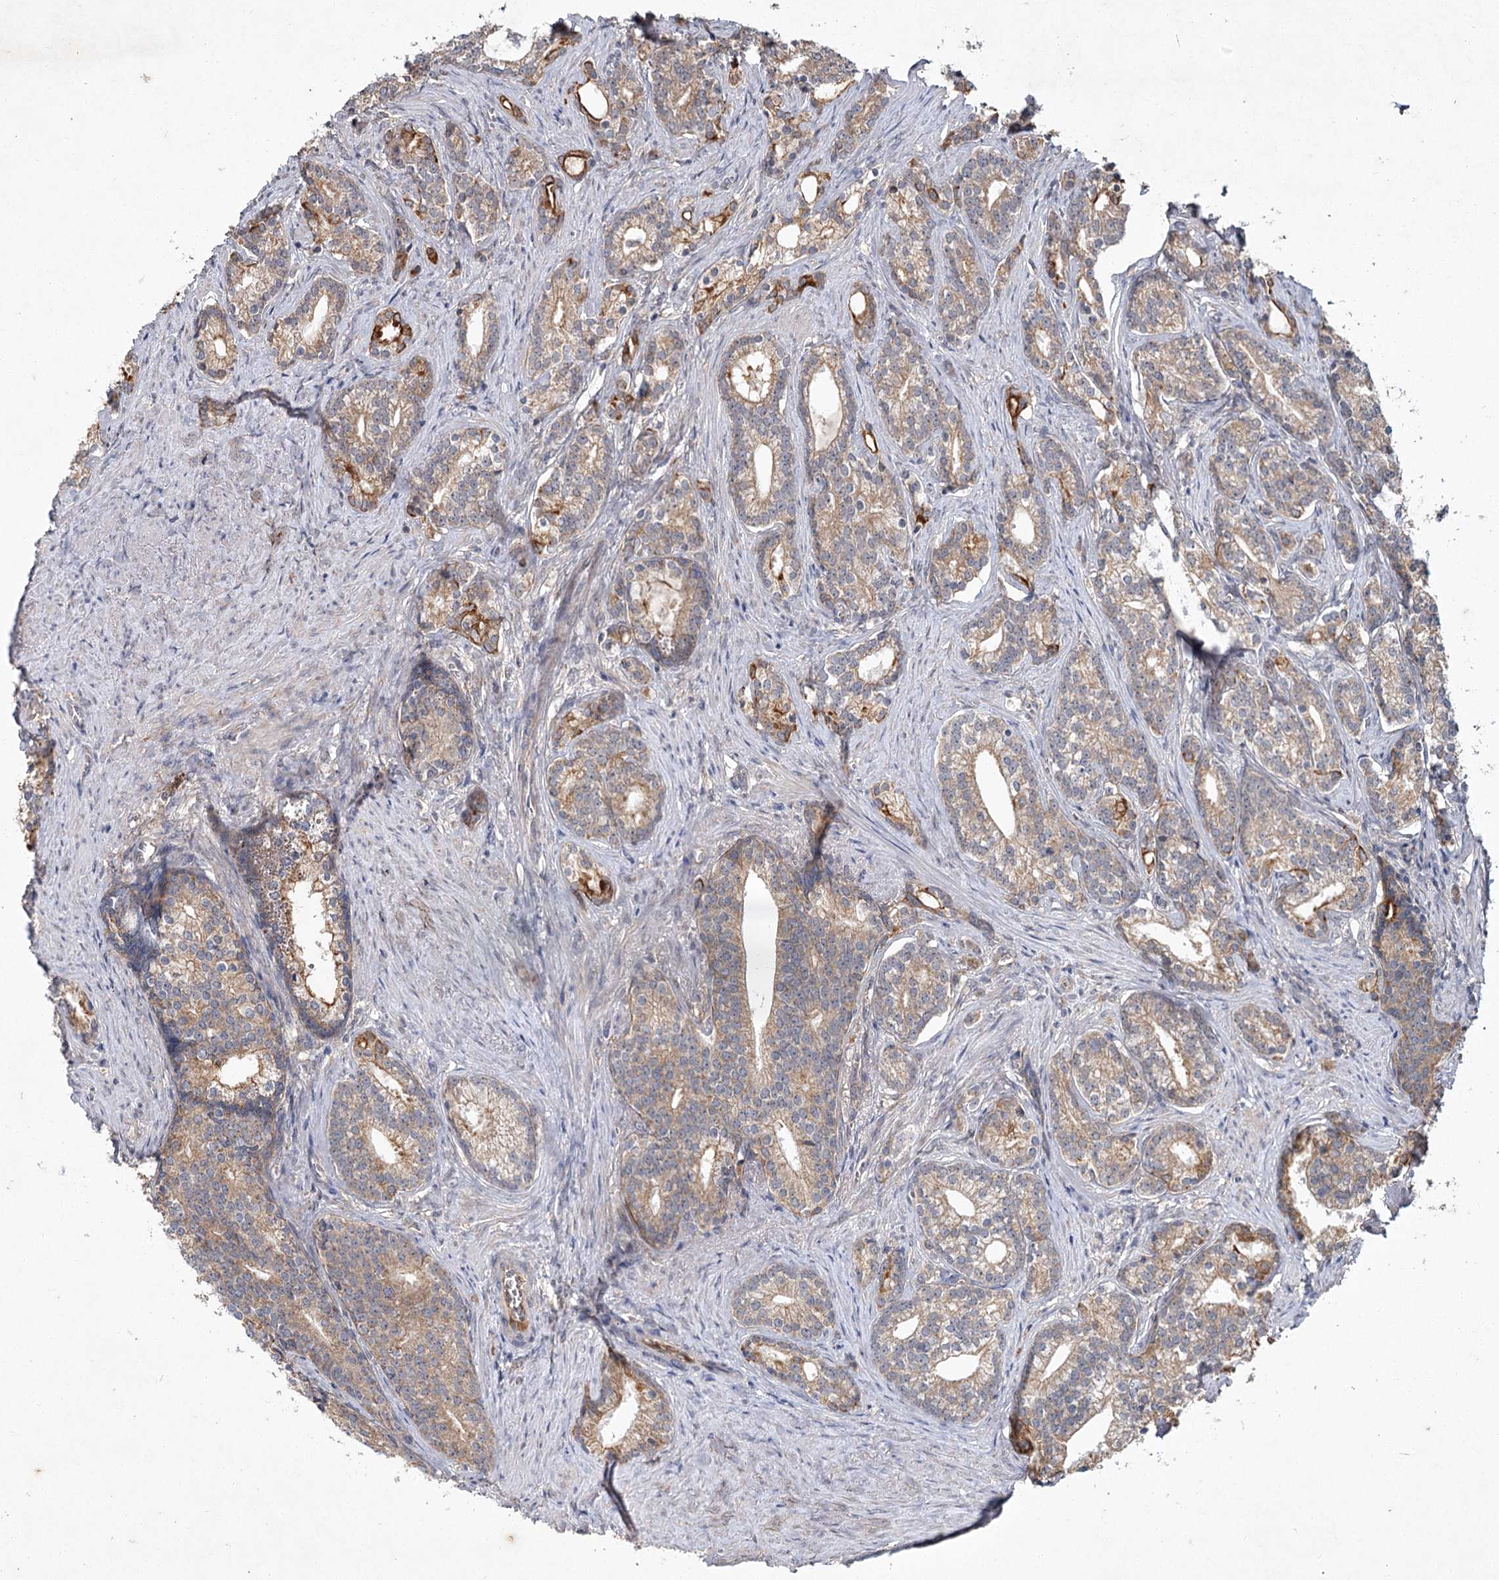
{"staining": {"intensity": "moderate", "quantity": "25%-75%", "location": "cytoplasmic/membranous"}, "tissue": "prostate cancer", "cell_type": "Tumor cells", "image_type": "cancer", "snomed": [{"axis": "morphology", "description": "Adenocarcinoma, Low grade"}, {"axis": "topography", "description": "Prostate"}], "caption": "Protein expression analysis of low-grade adenocarcinoma (prostate) exhibits moderate cytoplasmic/membranous positivity in about 25%-75% of tumor cells.", "gene": "MFN1", "patient": {"sex": "male", "age": 71}}